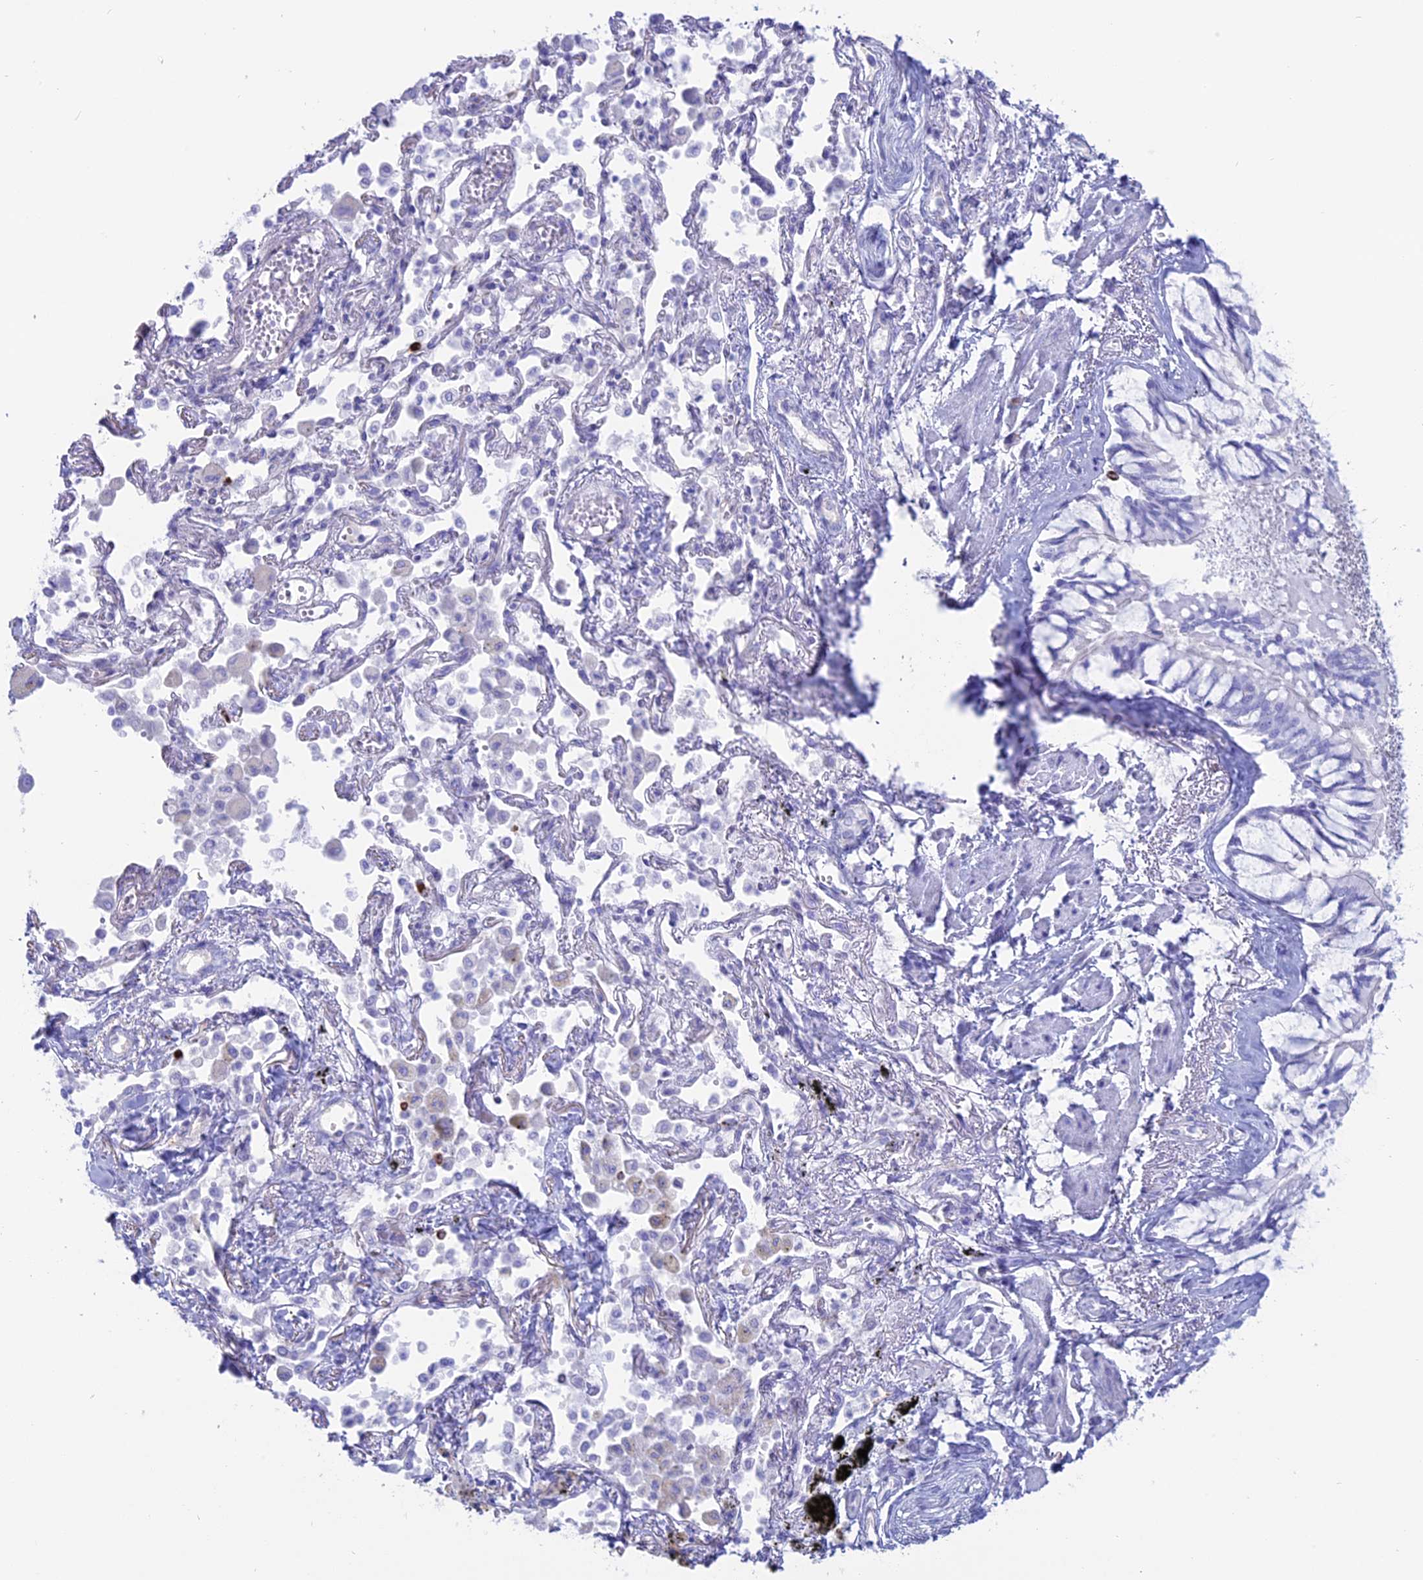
{"staining": {"intensity": "negative", "quantity": "none", "location": "none"}, "tissue": "lung cancer", "cell_type": "Tumor cells", "image_type": "cancer", "snomed": [{"axis": "morphology", "description": "Adenocarcinoma, NOS"}, {"axis": "topography", "description": "Lung"}], "caption": "Tumor cells show no significant protein positivity in lung cancer.", "gene": "OR2AE1", "patient": {"sex": "male", "age": 67}}